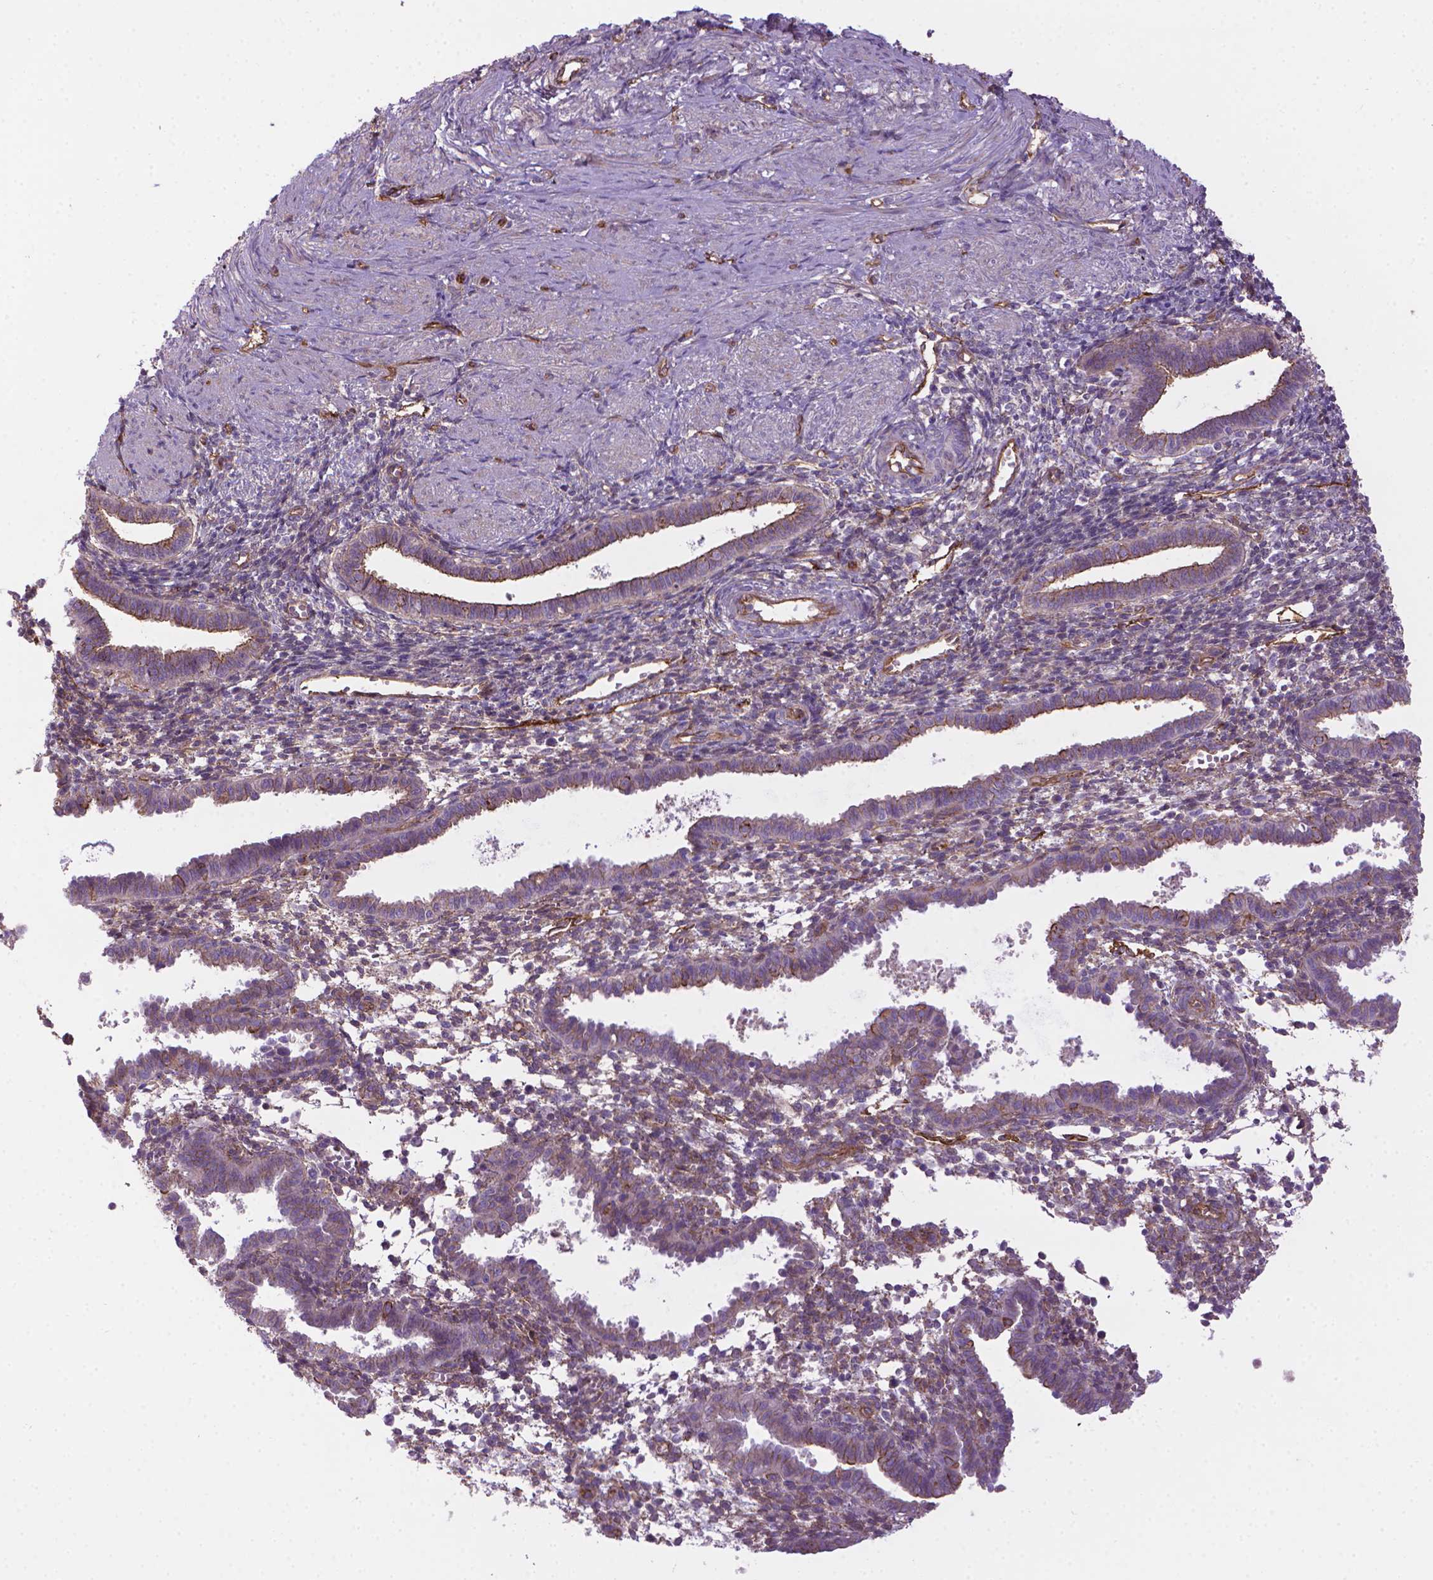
{"staining": {"intensity": "moderate", "quantity": "<25%", "location": "cytoplasmic/membranous"}, "tissue": "endometrium", "cell_type": "Cells in endometrial stroma", "image_type": "normal", "snomed": [{"axis": "morphology", "description": "Normal tissue, NOS"}, {"axis": "topography", "description": "Endometrium"}], "caption": "This micrograph reveals normal endometrium stained with immunohistochemistry to label a protein in brown. The cytoplasmic/membranous of cells in endometrial stroma show moderate positivity for the protein. Nuclei are counter-stained blue.", "gene": "TENT5A", "patient": {"sex": "female", "age": 37}}